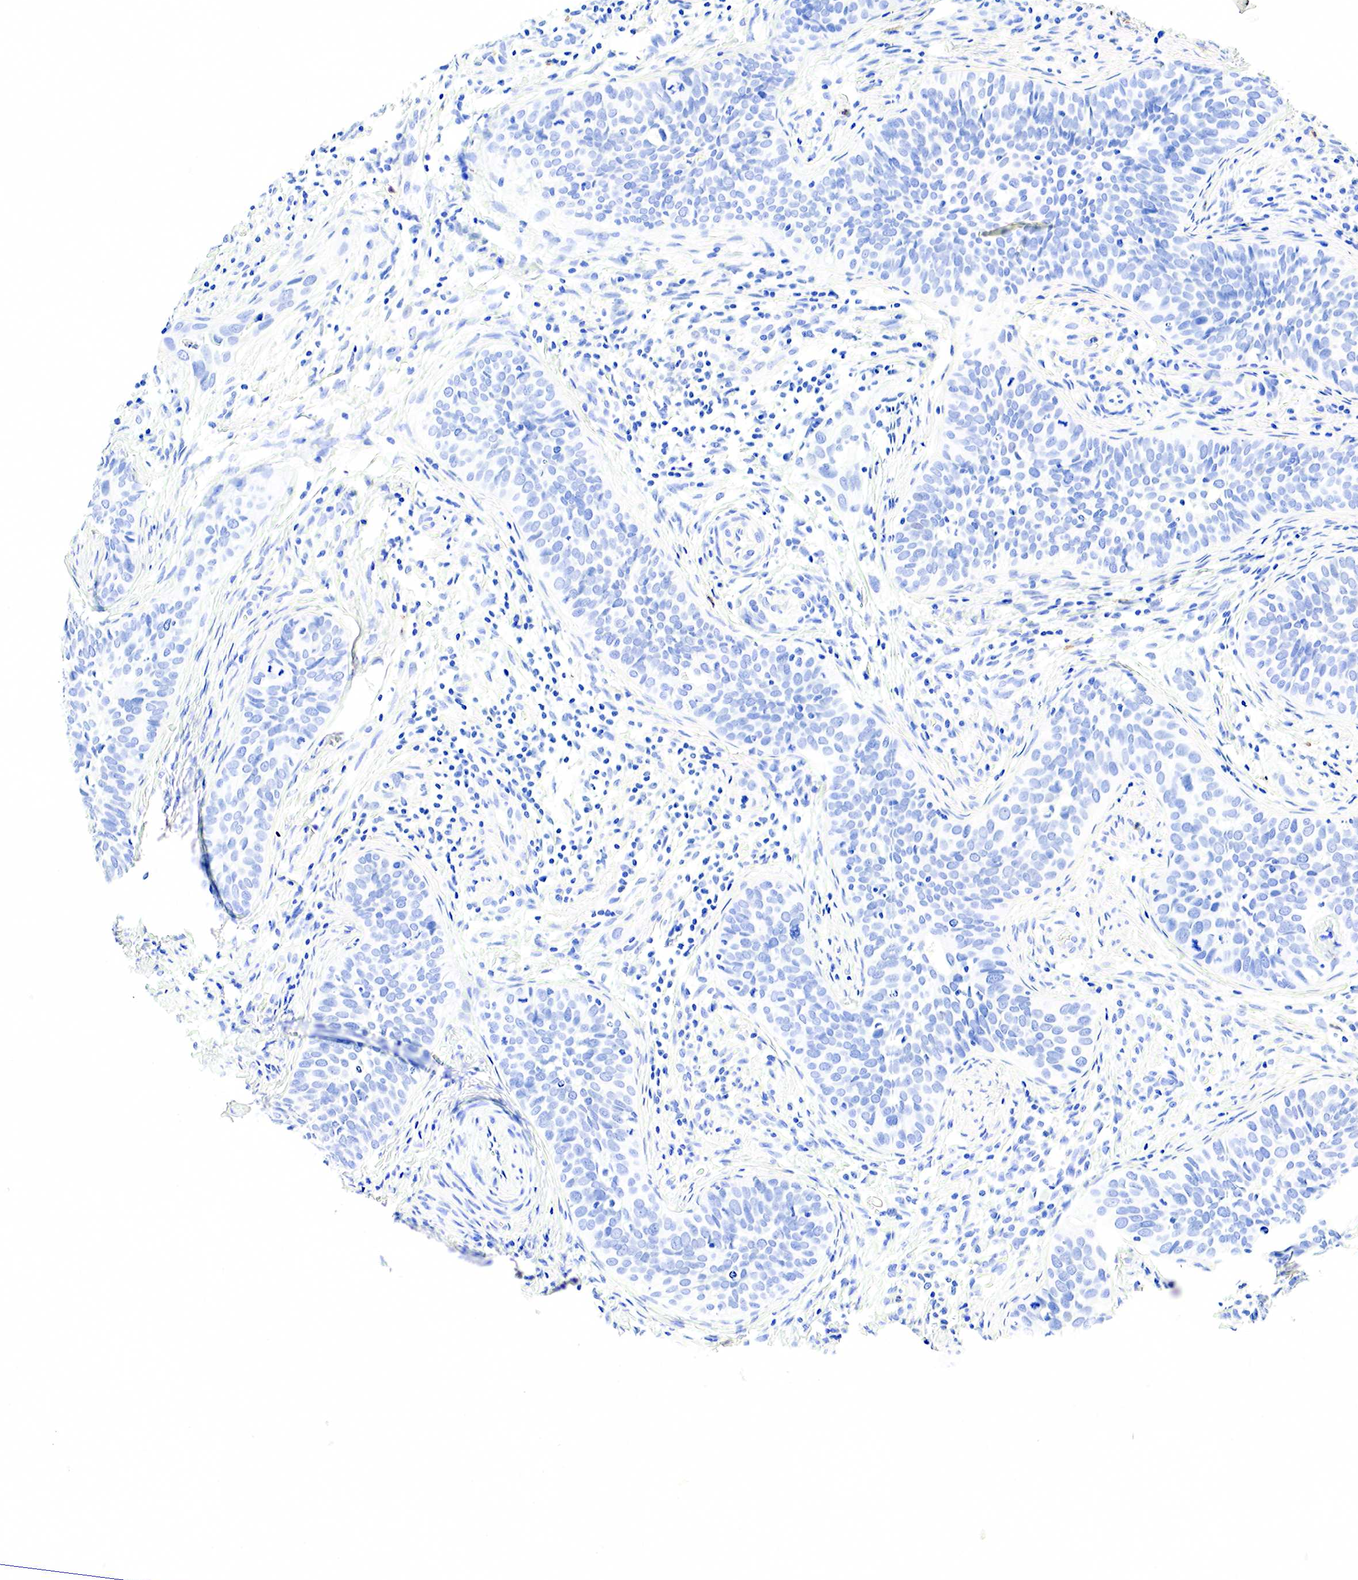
{"staining": {"intensity": "negative", "quantity": "none", "location": "none"}, "tissue": "cervical cancer", "cell_type": "Tumor cells", "image_type": "cancer", "snomed": [{"axis": "morphology", "description": "Squamous cell carcinoma, NOS"}, {"axis": "topography", "description": "Cervix"}], "caption": "Tumor cells show no significant expression in squamous cell carcinoma (cervical).", "gene": "FUT4", "patient": {"sex": "female", "age": 31}}